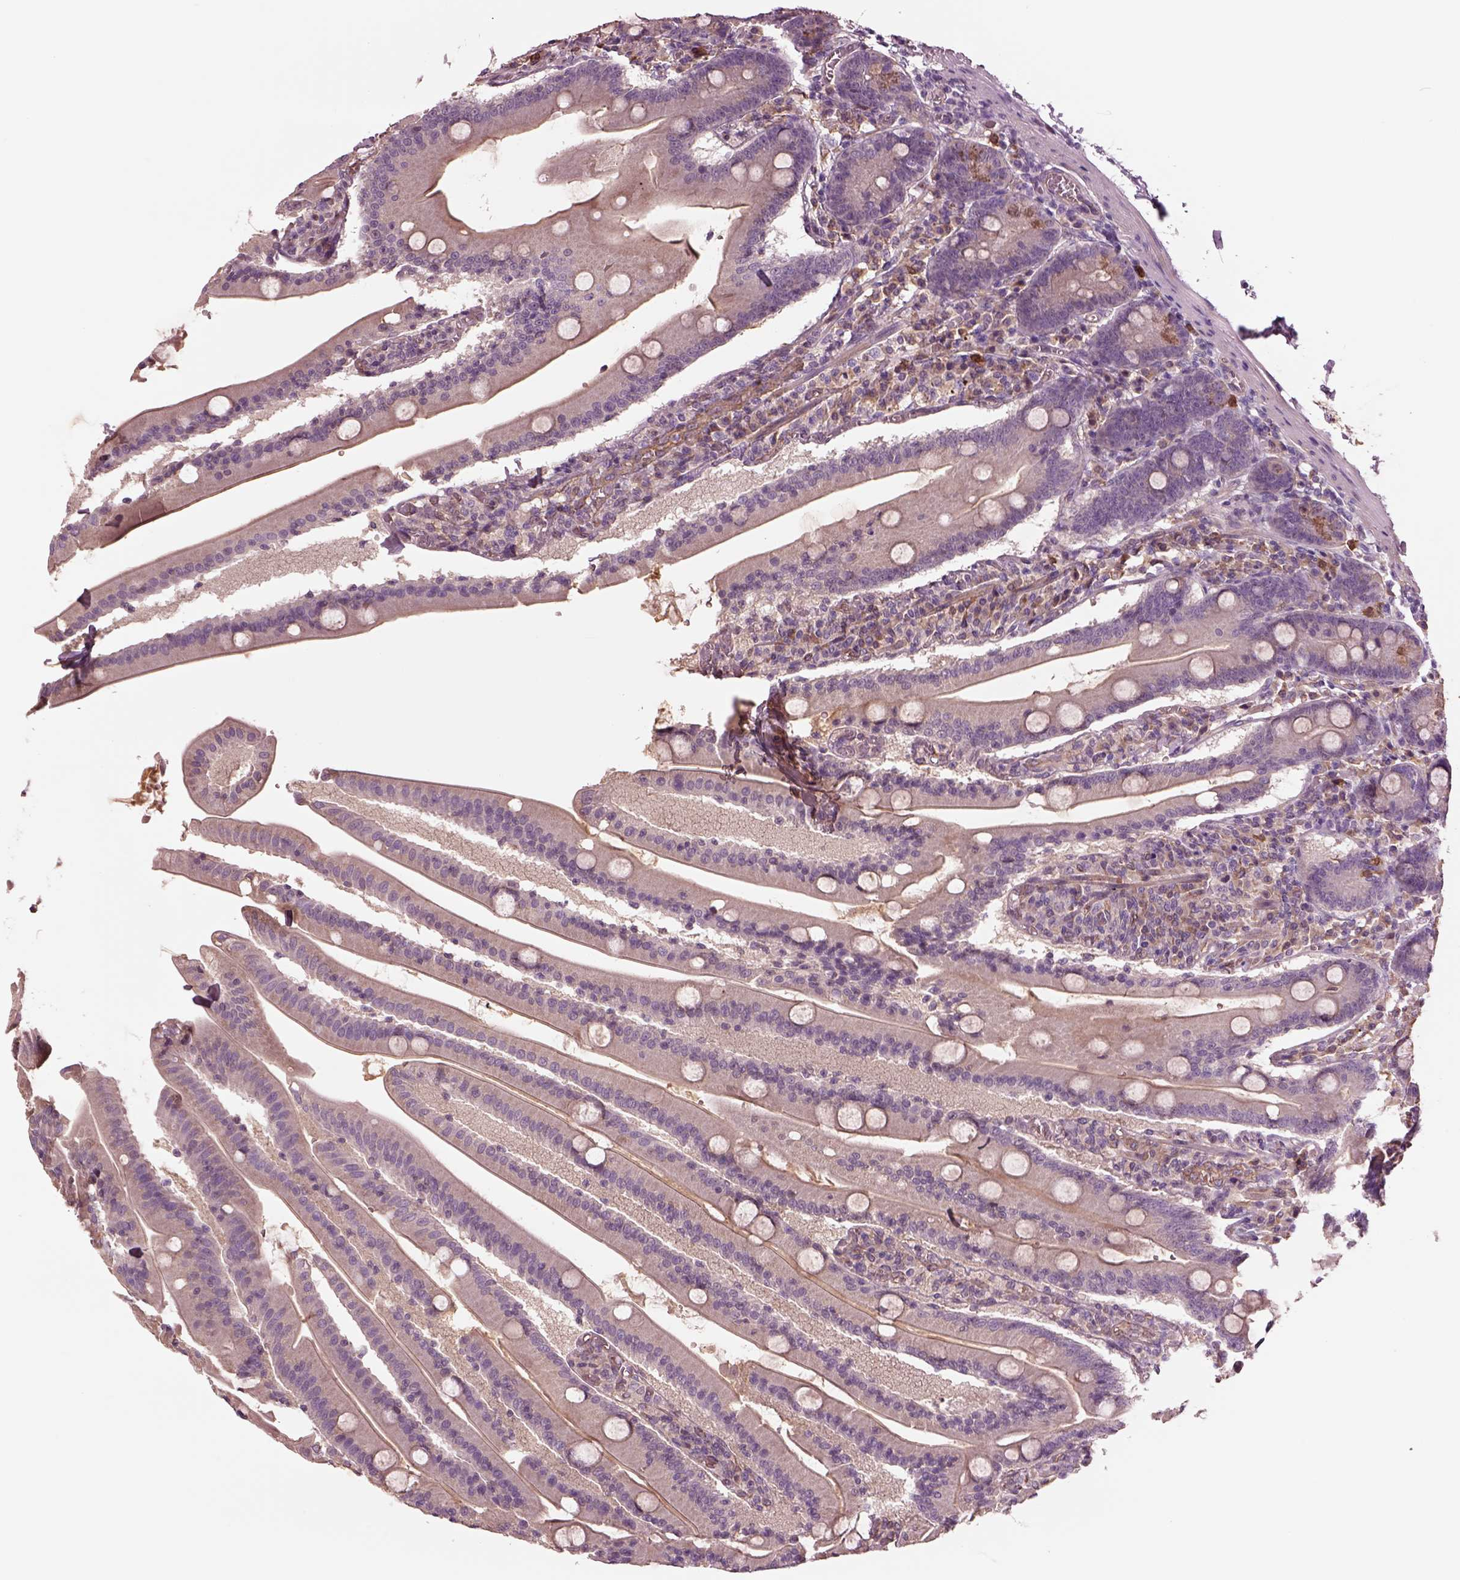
{"staining": {"intensity": "moderate", "quantity": "25%-75%", "location": "cytoplasmic/membranous"}, "tissue": "small intestine", "cell_type": "Glandular cells", "image_type": "normal", "snomed": [{"axis": "morphology", "description": "Normal tissue, NOS"}, {"axis": "topography", "description": "Small intestine"}], "caption": "The image exhibits a brown stain indicating the presence of a protein in the cytoplasmic/membranous of glandular cells in small intestine. (Brightfield microscopy of DAB IHC at high magnification).", "gene": "HTR1B", "patient": {"sex": "male", "age": 37}}